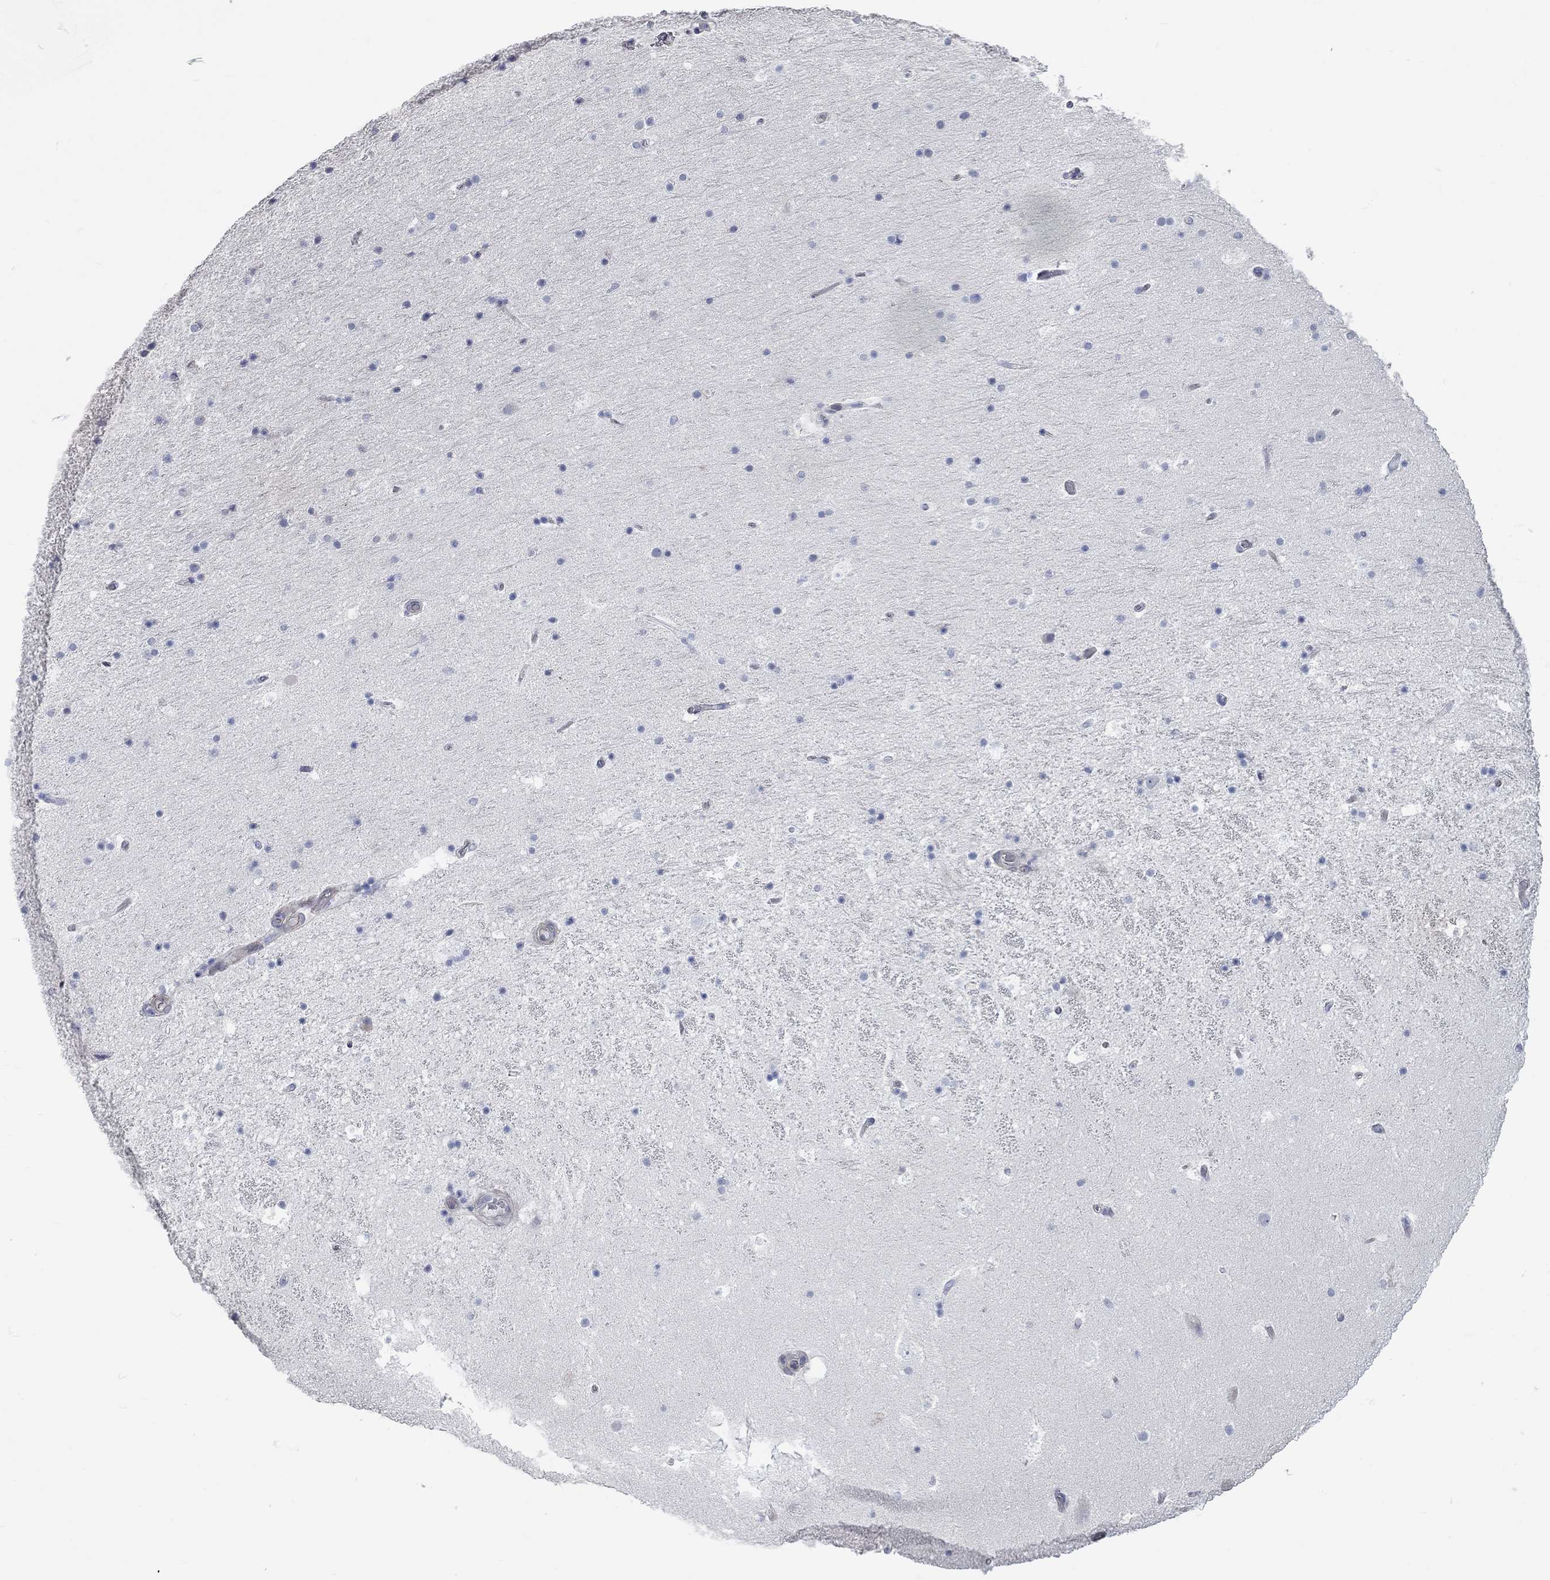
{"staining": {"intensity": "negative", "quantity": "none", "location": "none"}, "tissue": "hippocampus", "cell_type": "Glial cells", "image_type": "normal", "snomed": [{"axis": "morphology", "description": "Normal tissue, NOS"}, {"axis": "topography", "description": "Hippocampus"}], "caption": "The micrograph exhibits no significant staining in glial cells of hippocampus.", "gene": "XAGE2", "patient": {"sex": "male", "age": 51}}